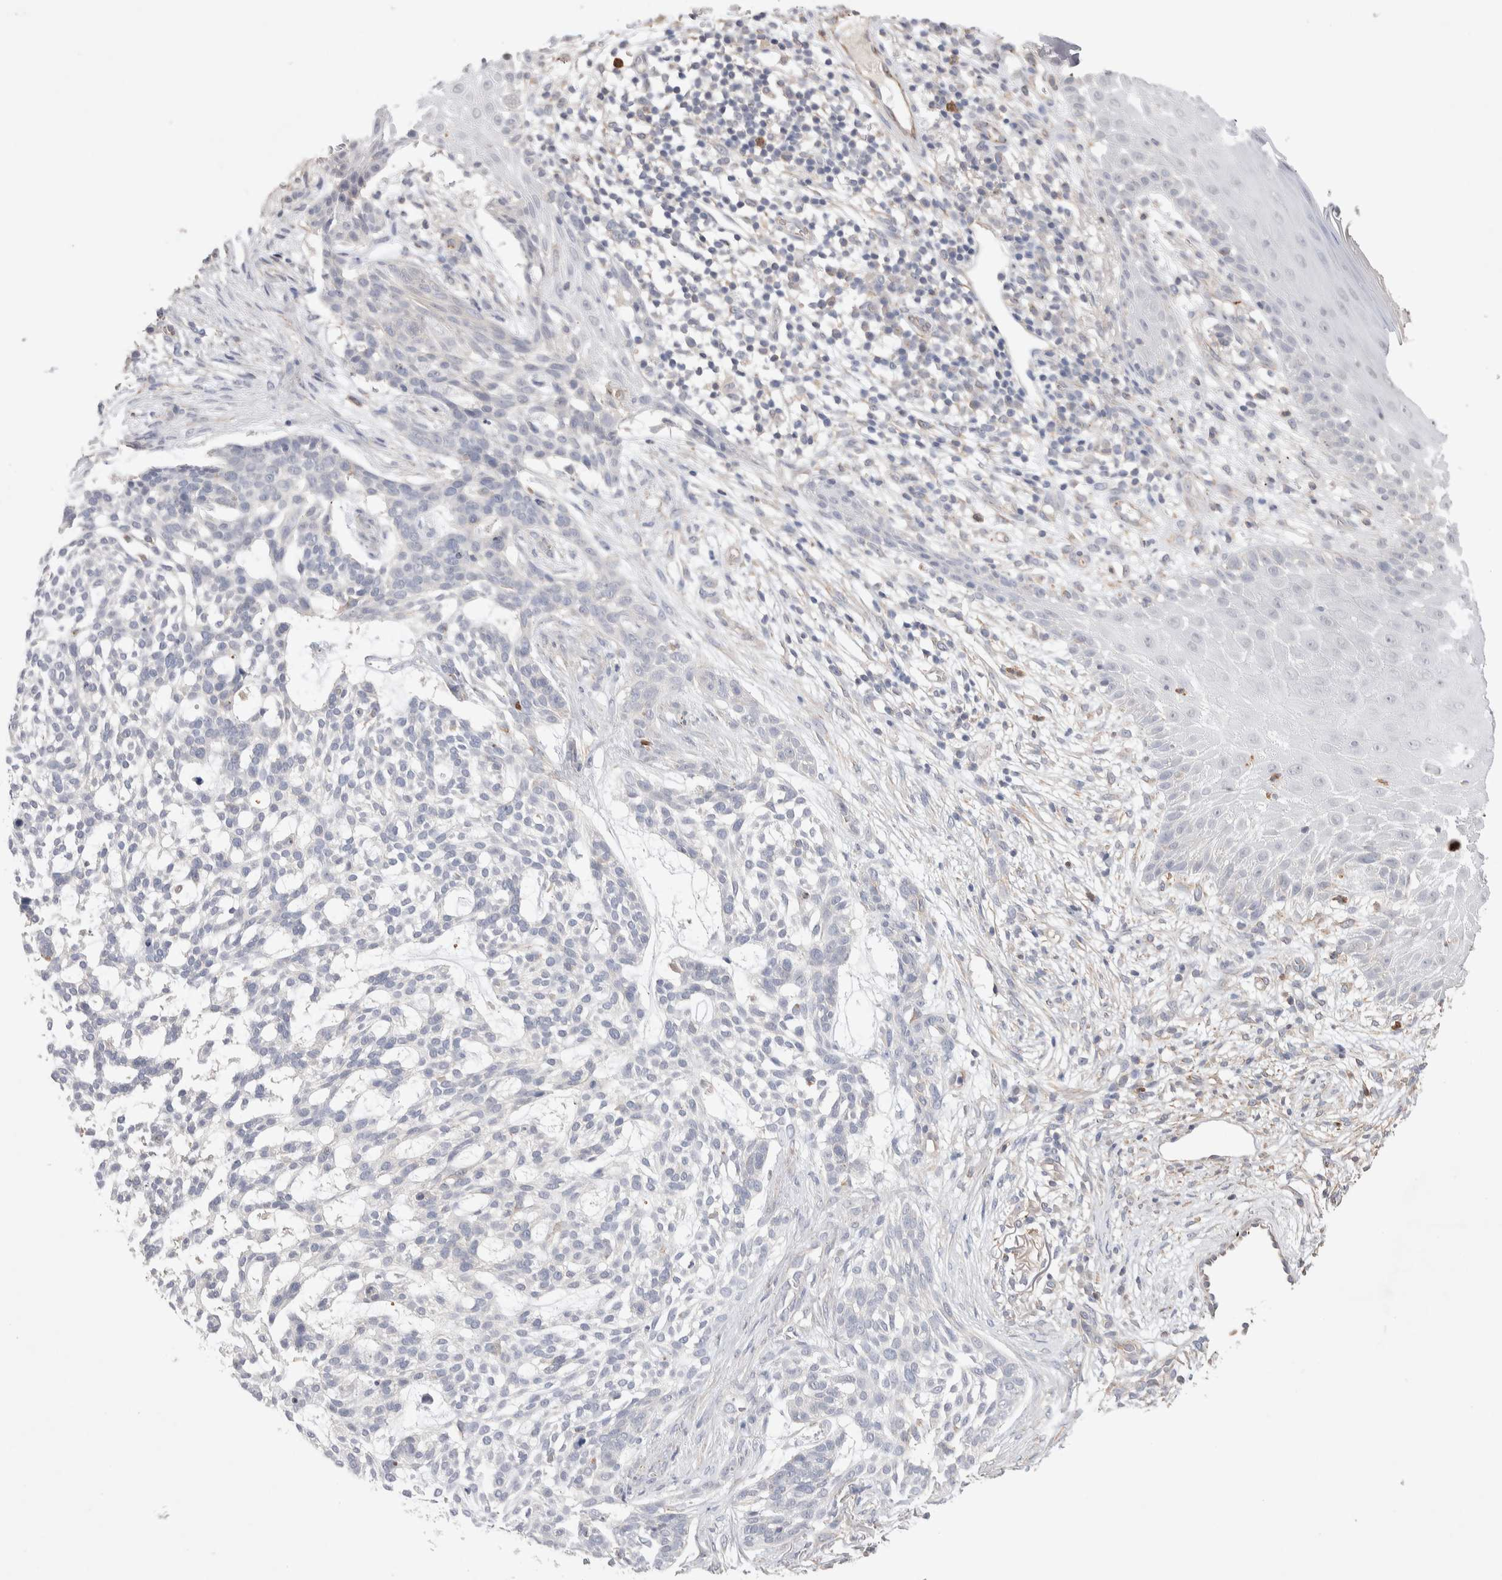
{"staining": {"intensity": "negative", "quantity": "none", "location": "none"}, "tissue": "skin cancer", "cell_type": "Tumor cells", "image_type": "cancer", "snomed": [{"axis": "morphology", "description": "Basal cell carcinoma"}, {"axis": "topography", "description": "Skin"}], "caption": "DAB immunohistochemical staining of human skin cancer displays no significant staining in tumor cells.", "gene": "FFAR2", "patient": {"sex": "female", "age": 64}}